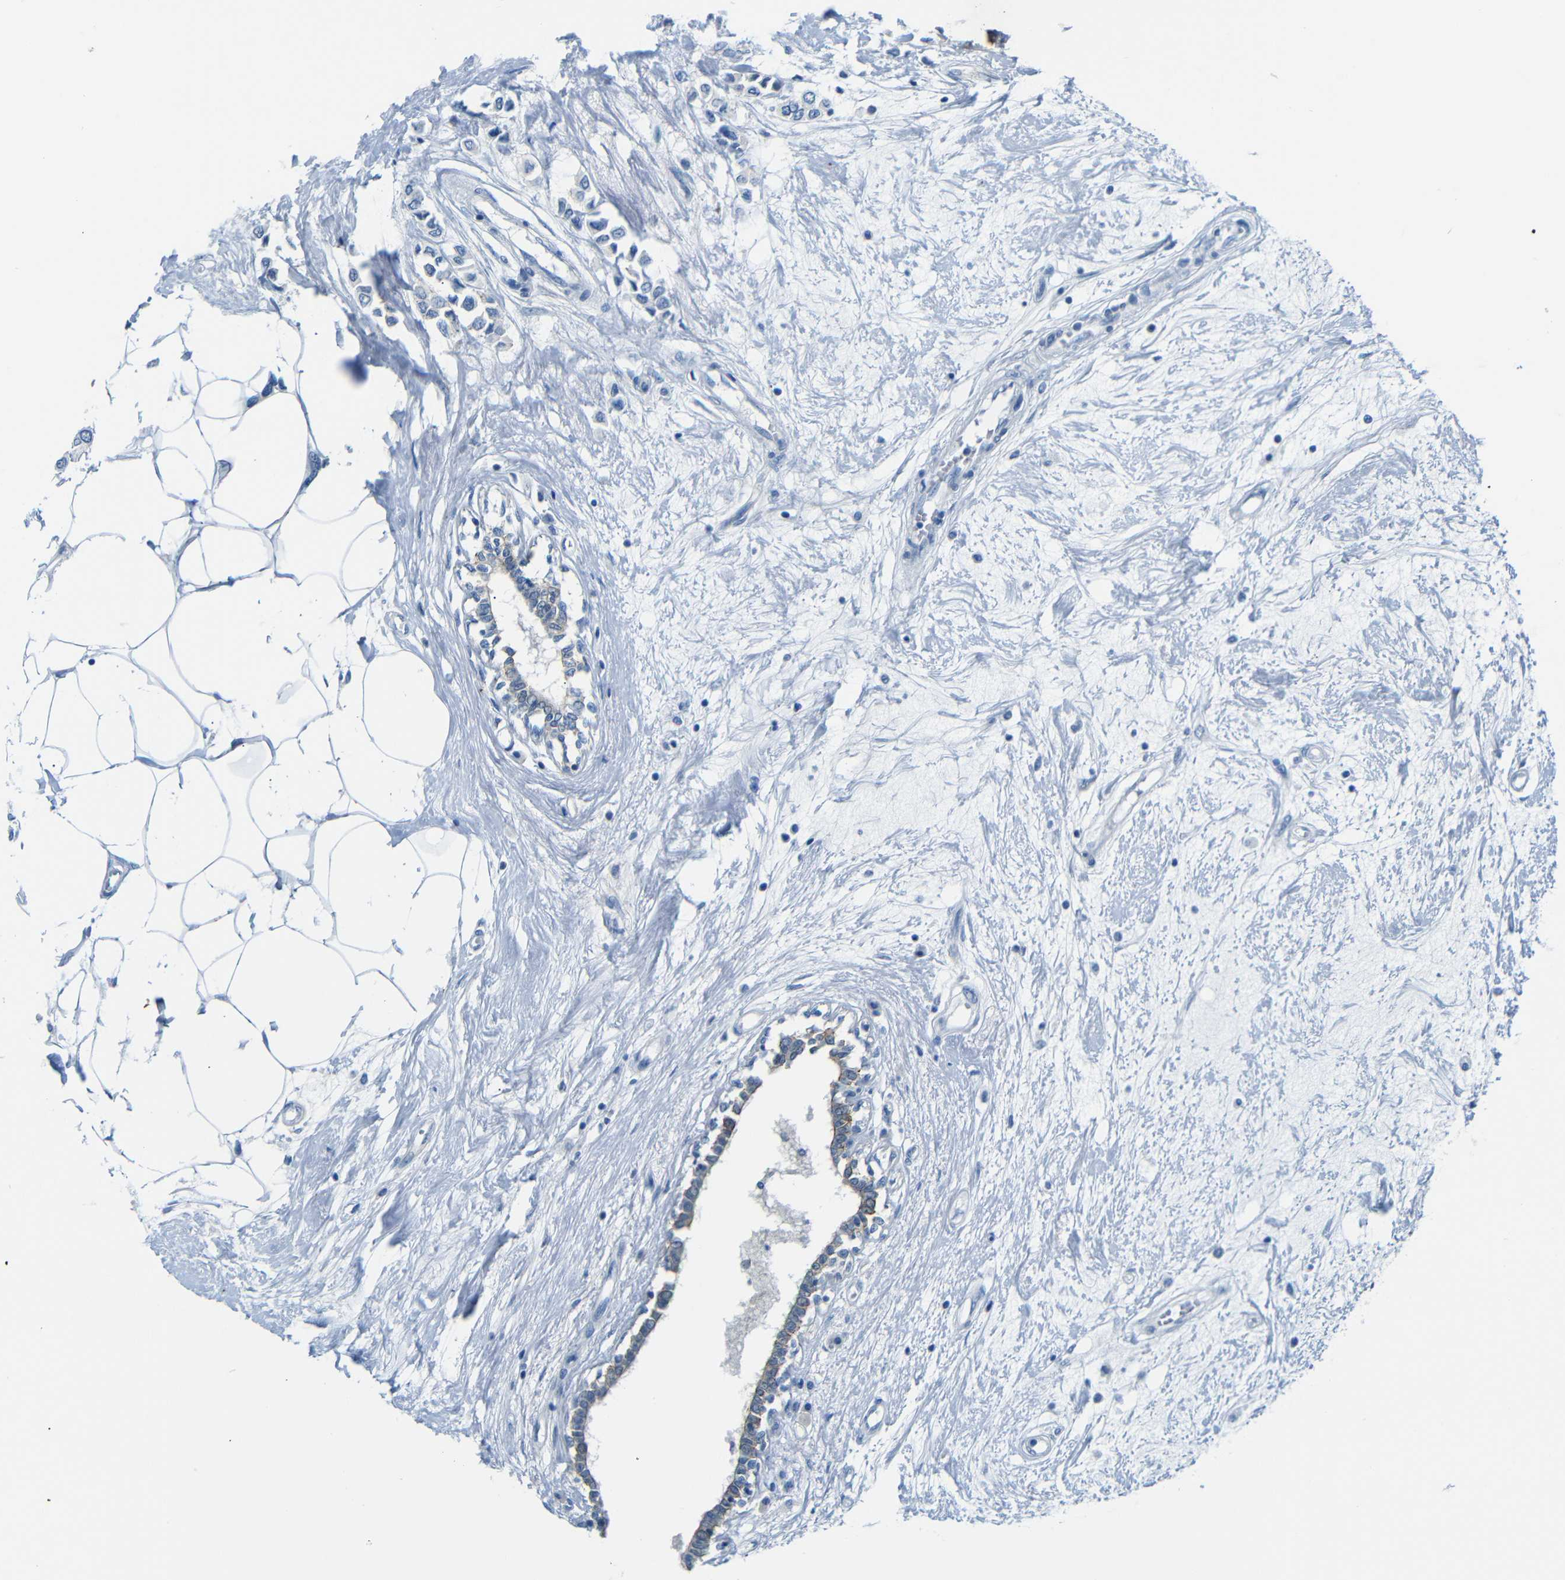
{"staining": {"intensity": "negative", "quantity": "none", "location": "none"}, "tissue": "breast cancer", "cell_type": "Tumor cells", "image_type": "cancer", "snomed": [{"axis": "morphology", "description": "Lobular carcinoma"}, {"axis": "topography", "description": "Breast"}], "caption": "A photomicrograph of breast cancer stained for a protein displays no brown staining in tumor cells.", "gene": "ANK3", "patient": {"sex": "female", "age": 51}}